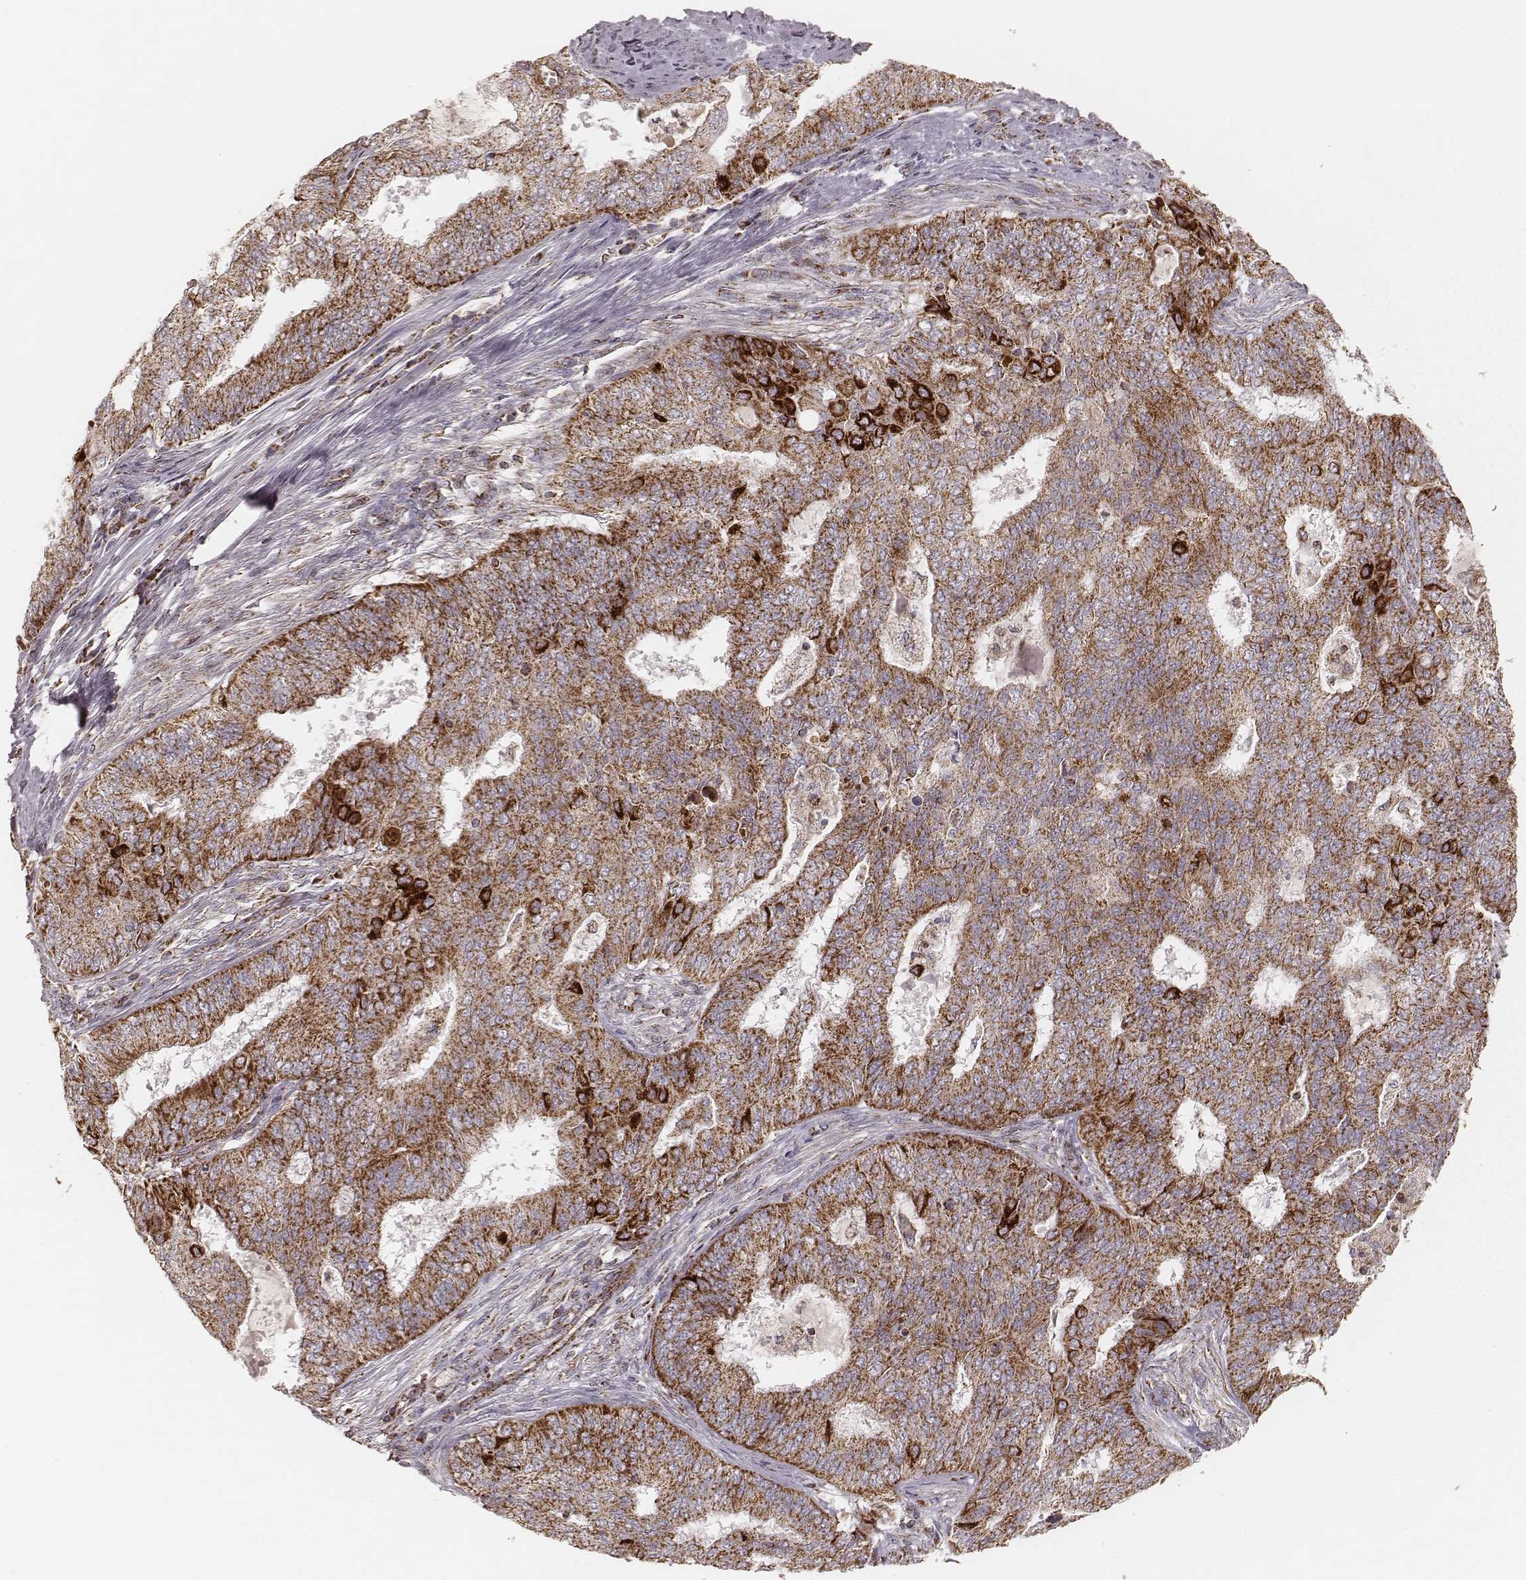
{"staining": {"intensity": "strong", "quantity": ">75%", "location": "cytoplasmic/membranous"}, "tissue": "endometrial cancer", "cell_type": "Tumor cells", "image_type": "cancer", "snomed": [{"axis": "morphology", "description": "Adenocarcinoma, NOS"}, {"axis": "topography", "description": "Endometrium"}], "caption": "Tumor cells demonstrate strong cytoplasmic/membranous staining in about >75% of cells in endometrial adenocarcinoma.", "gene": "CS", "patient": {"sex": "female", "age": 62}}